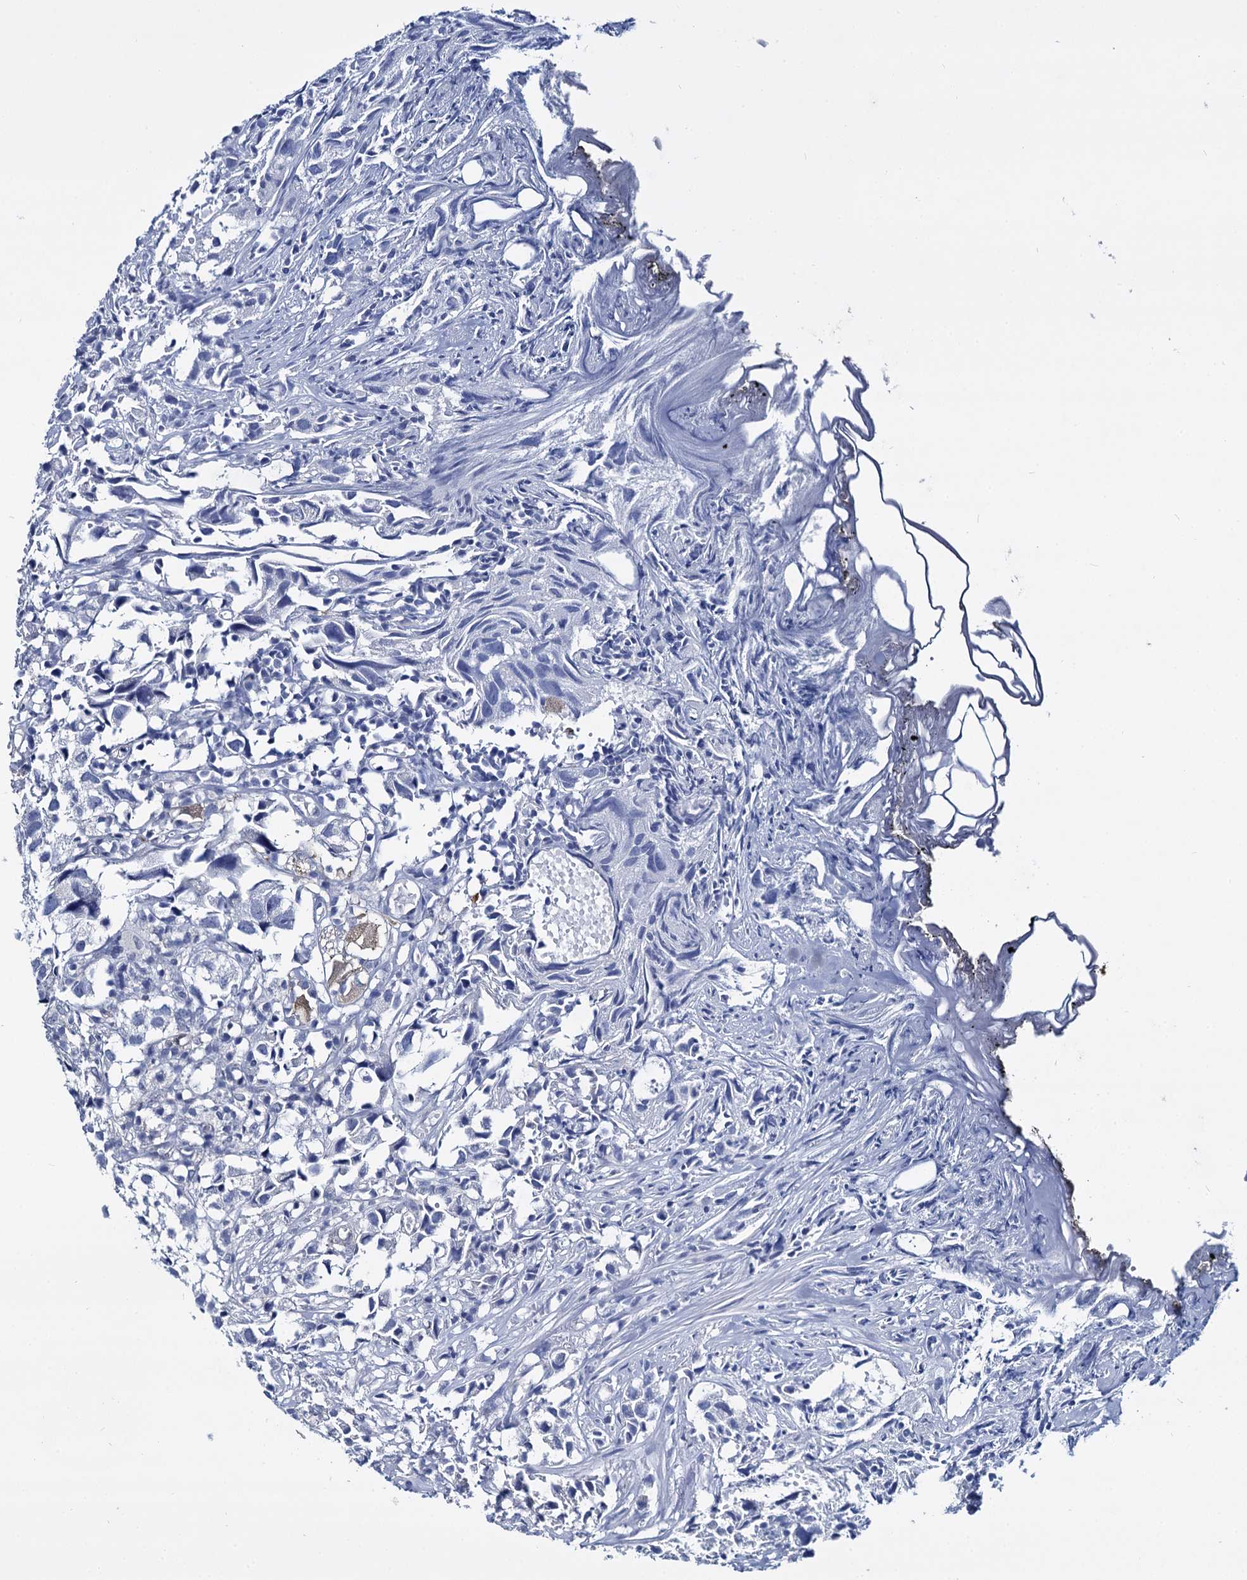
{"staining": {"intensity": "negative", "quantity": "none", "location": "none"}, "tissue": "urothelial cancer", "cell_type": "Tumor cells", "image_type": "cancer", "snomed": [{"axis": "morphology", "description": "Urothelial carcinoma, High grade"}, {"axis": "topography", "description": "Urinary bladder"}], "caption": "The immunohistochemistry (IHC) image has no significant positivity in tumor cells of urothelial cancer tissue.", "gene": "STXBP1", "patient": {"sex": "female", "age": 75}}